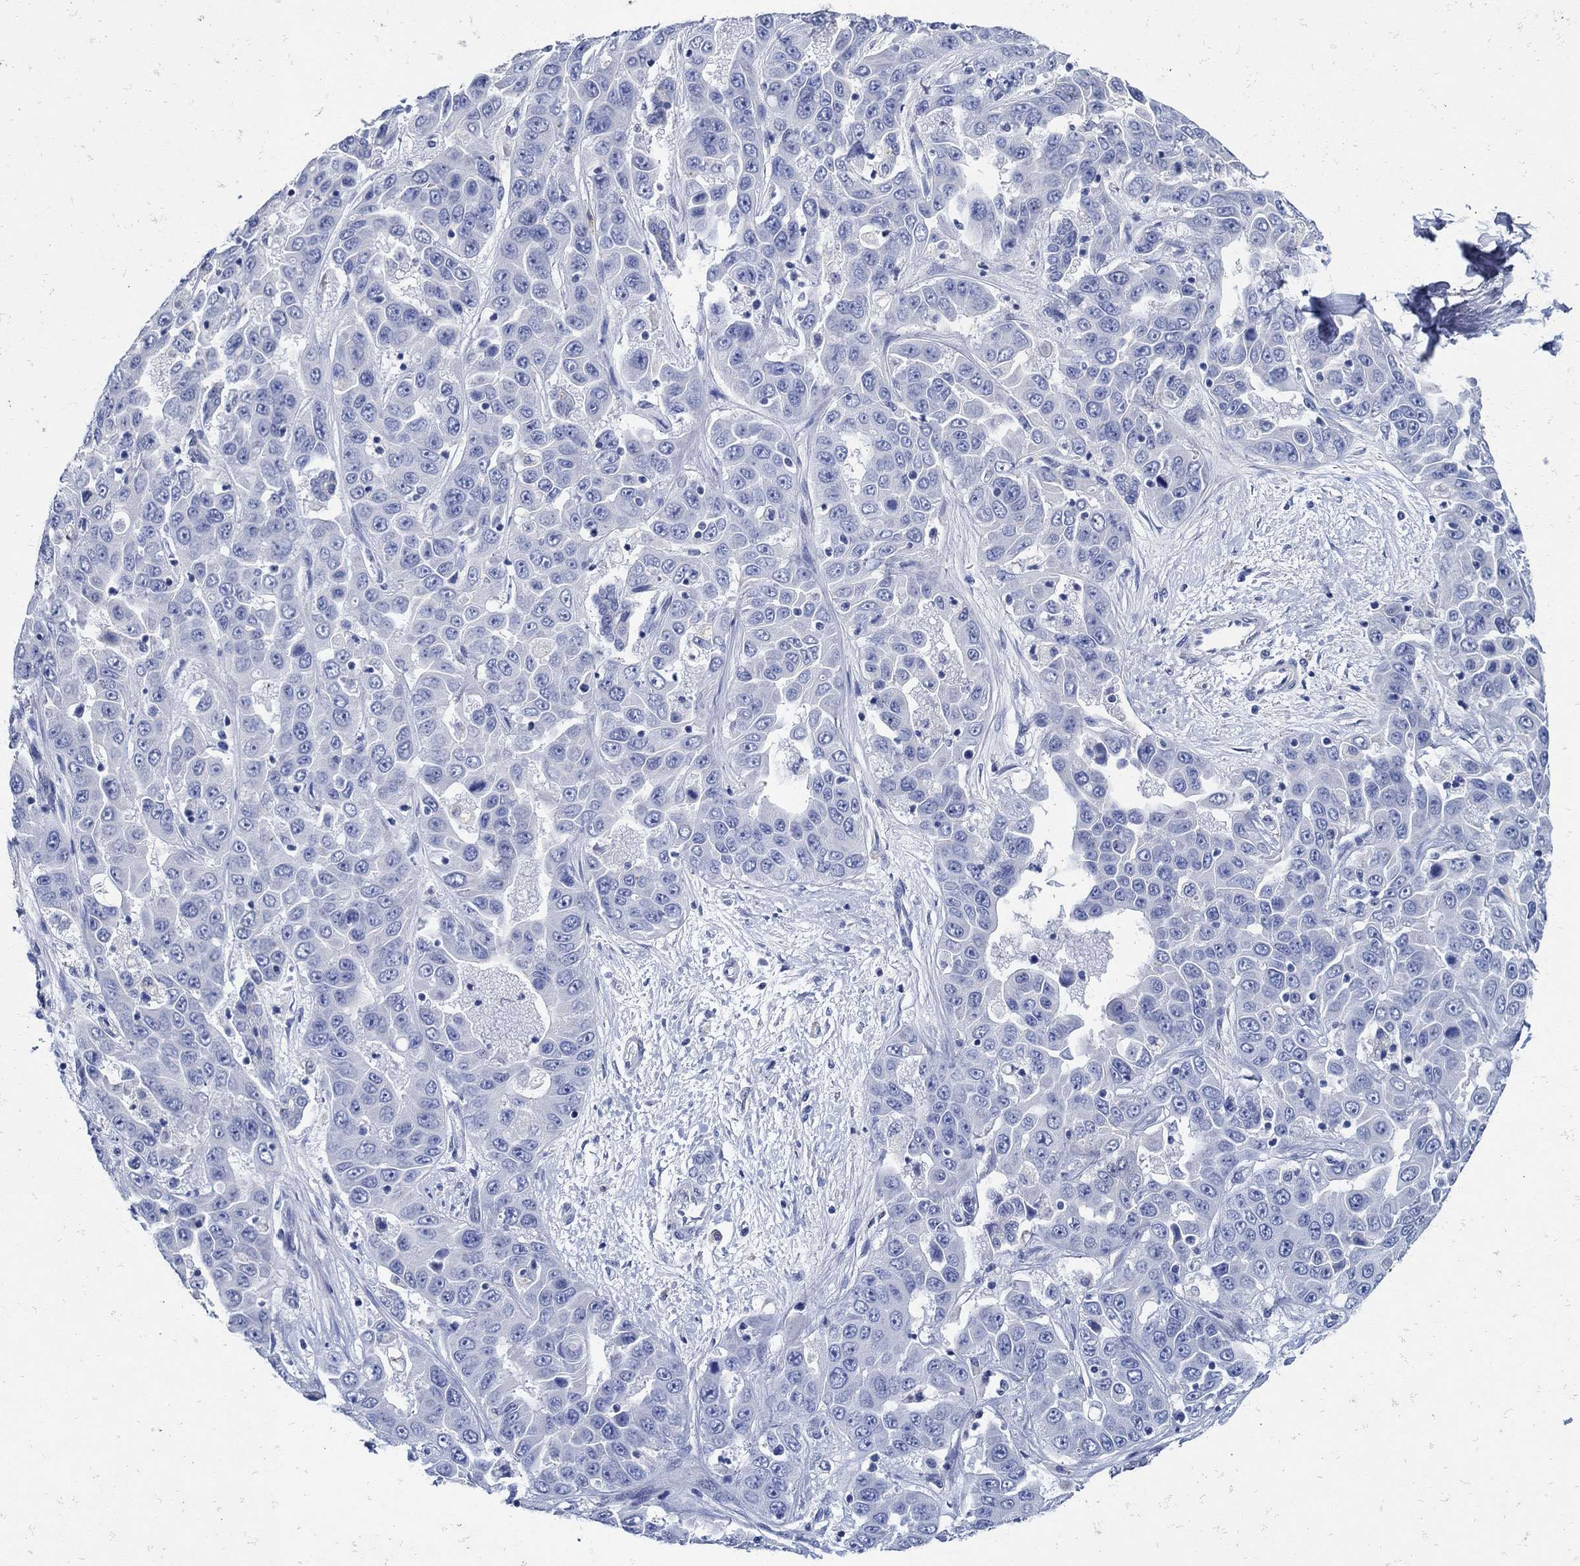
{"staining": {"intensity": "negative", "quantity": "none", "location": "none"}, "tissue": "liver cancer", "cell_type": "Tumor cells", "image_type": "cancer", "snomed": [{"axis": "morphology", "description": "Cholangiocarcinoma"}, {"axis": "topography", "description": "Liver"}], "caption": "A photomicrograph of liver cancer (cholangiocarcinoma) stained for a protein demonstrates no brown staining in tumor cells. Brightfield microscopy of immunohistochemistry stained with DAB (brown) and hematoxylin (blue), captured at high magnification.", "gene": "NOS1", "patient": {"sex": "female", "age": 52}}